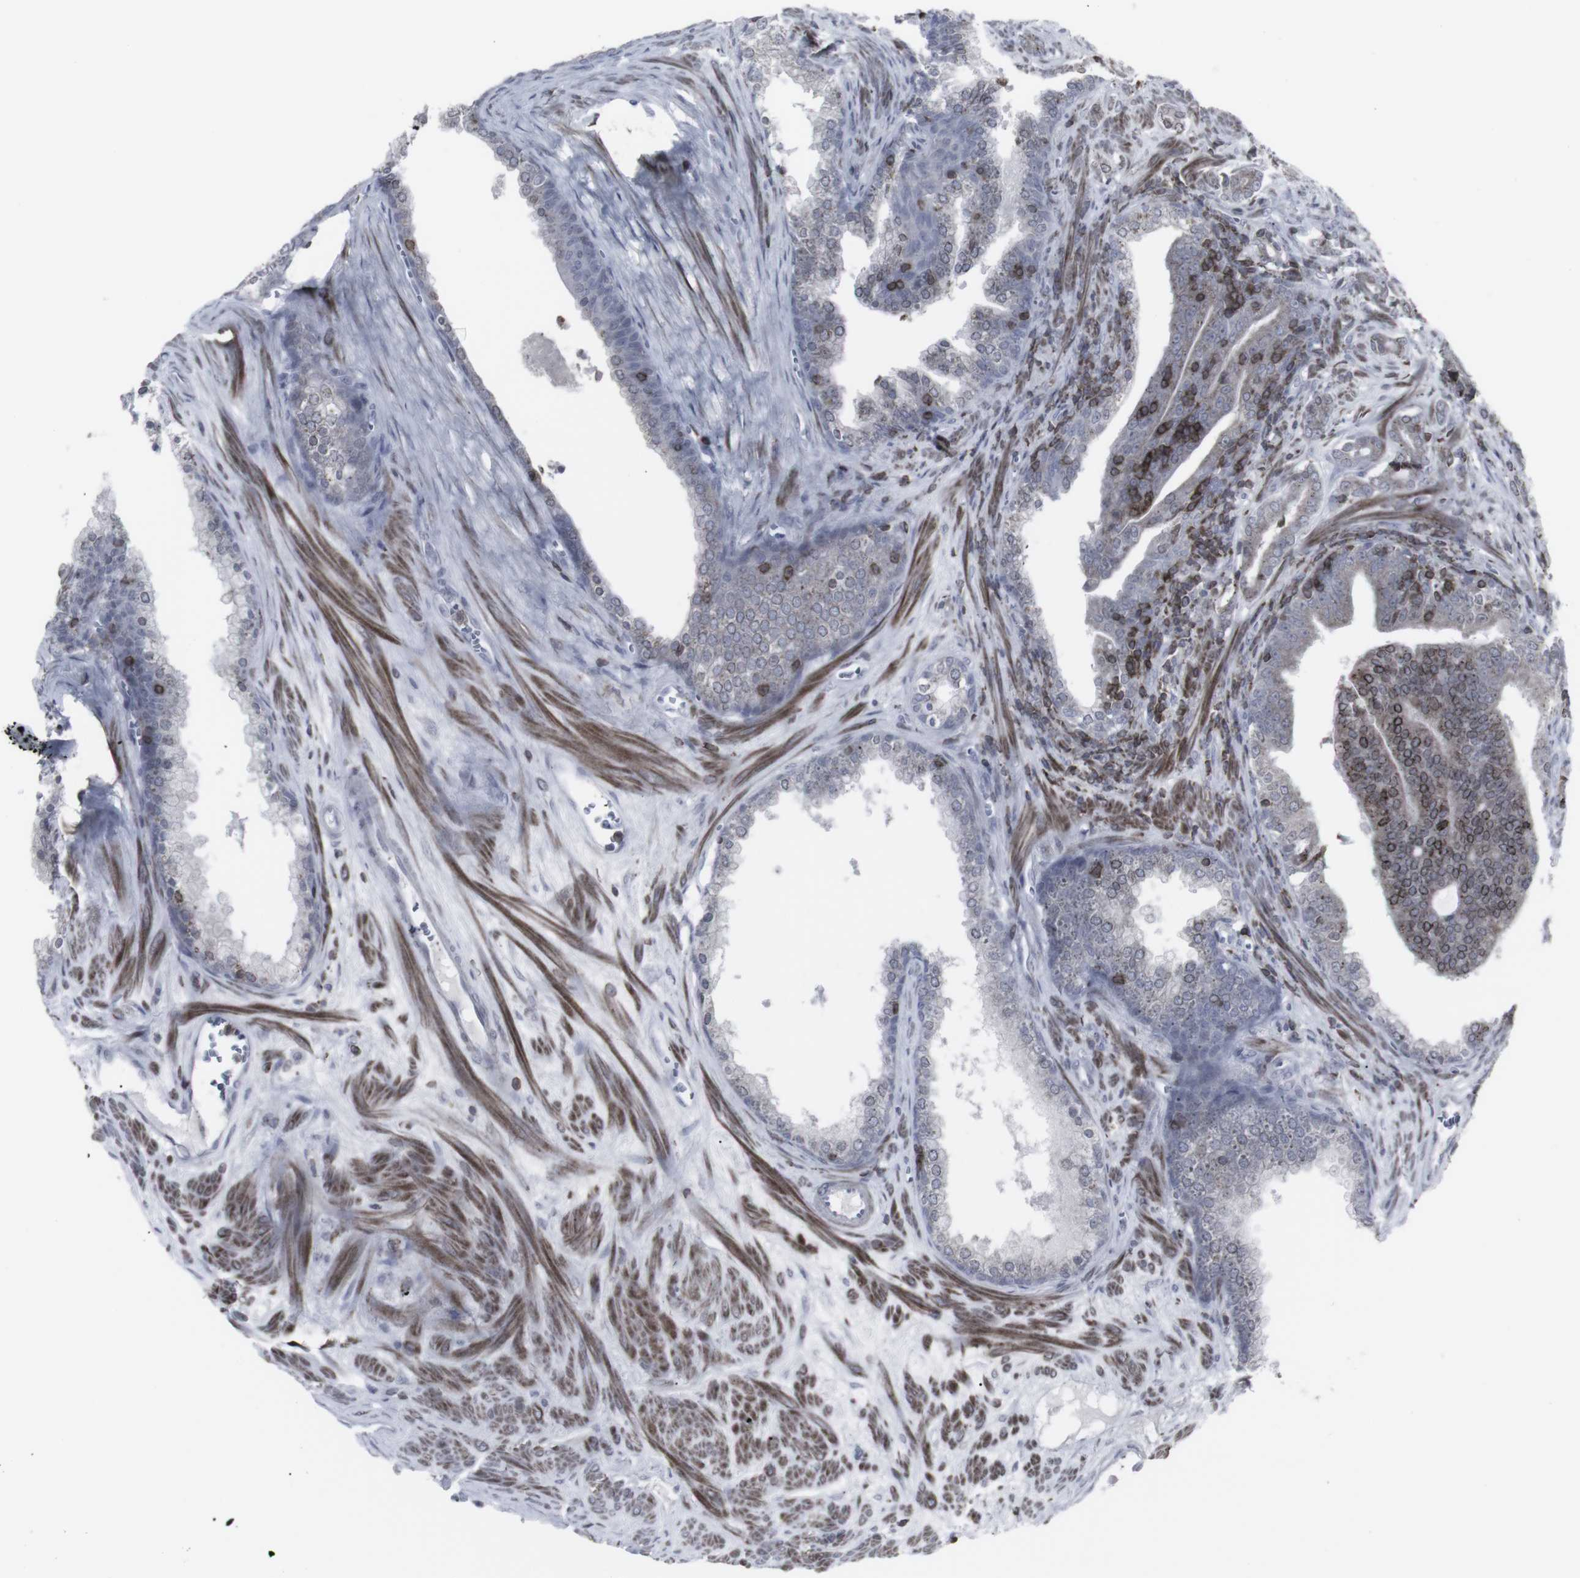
{"staining": {"intensity": "moderate", "quantity": "25%-75%", "location": "cytoplasmic/membranous,nuclear"}, "tissue": "prostate cancer", "cell_type": "Tumor cells", "image_type": "cancer", "snomed": [{"axis": "morphology", "description": "Adenocarcinoma, Low grade"}, {"axis": "topography", "description": "Prostate"}], "caption": "Immunohistochemistry (IHC) photomicrograph of human prostate cancer stained for a protein (brown), which exhibits medium levels of moderate cytoplasmic/membranous and nuclear positivity in about 25%-75% of tumor cells.", "gene": "APOBEC2", "patient": {"sex": "male", "age": 58}}